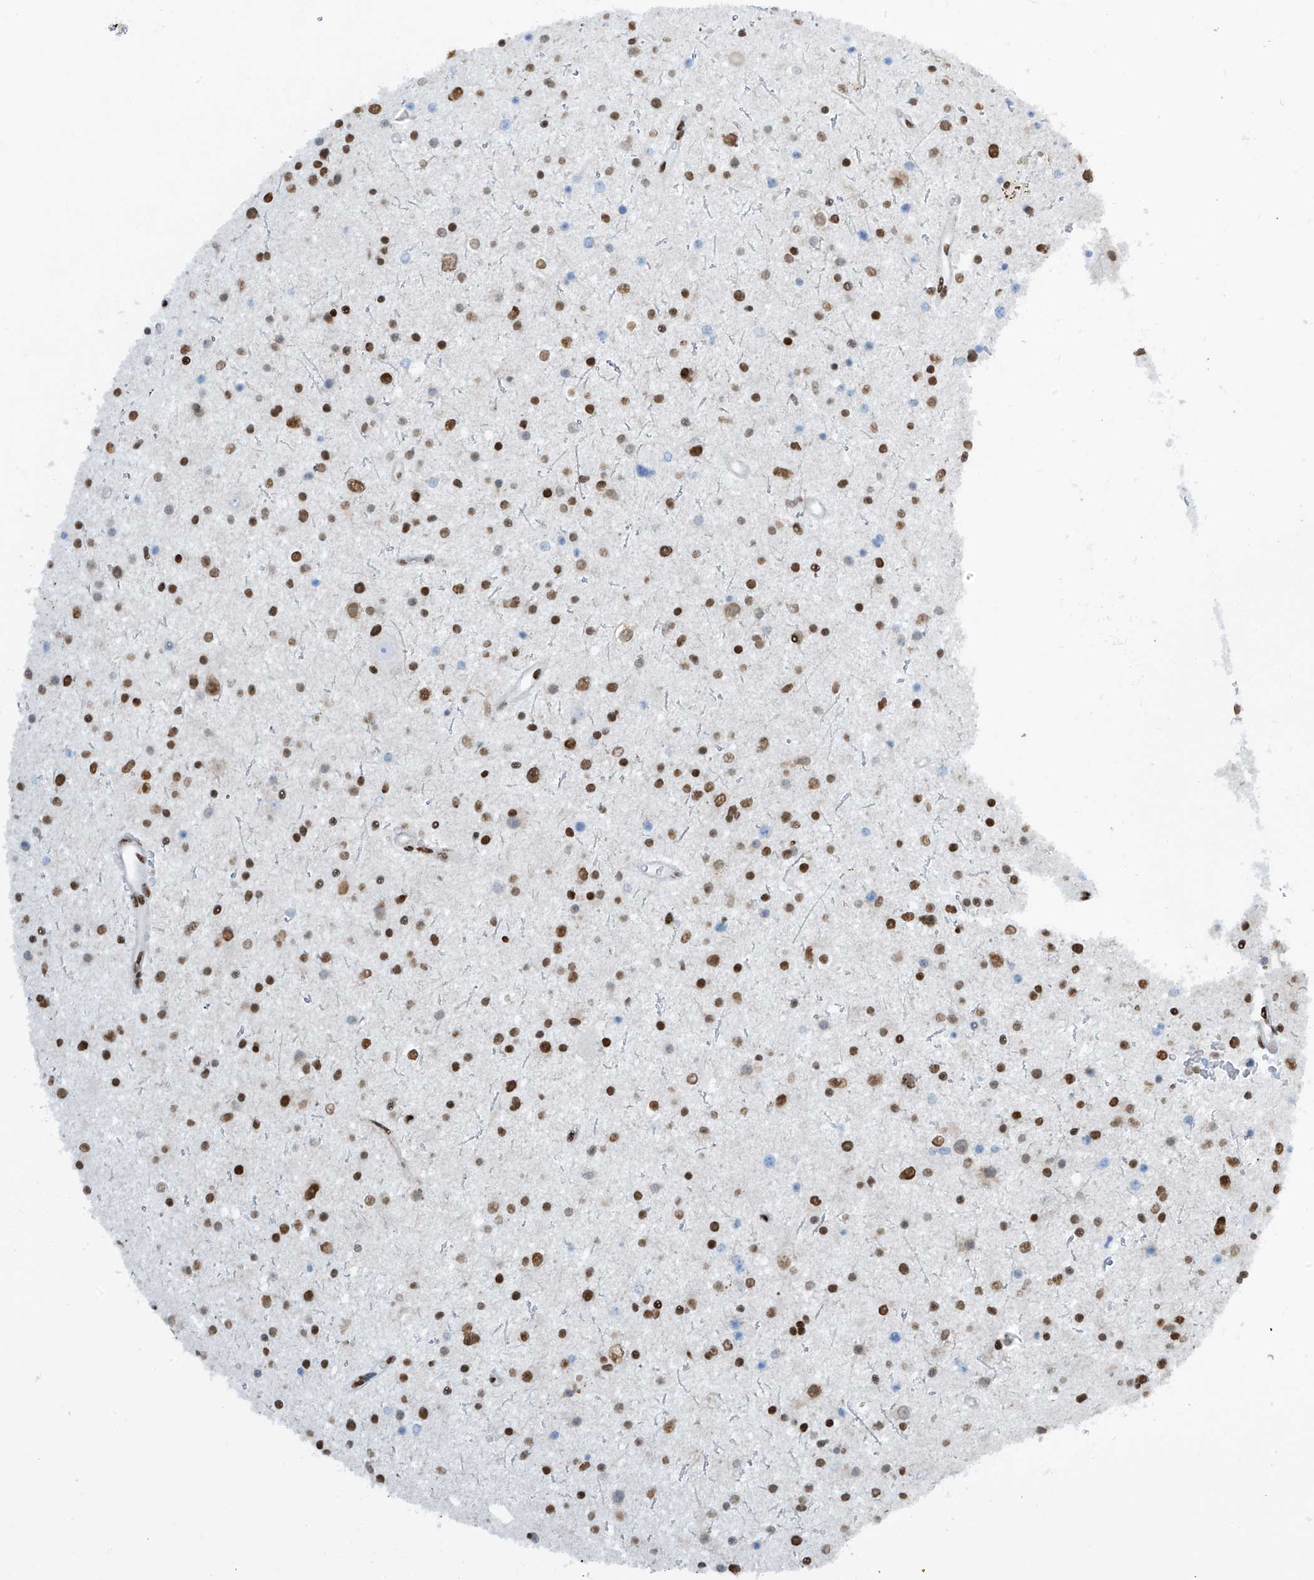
{"staining": {"intensity": "moderate", "quantity": "25%-75%", "location": "nuclear"}, "tissue": "glioma", "cell_type": "Tumor cells", "image_type": "cancer", "snomed": [{"axis": "morphology", "description": "Glioma, malignant, Low grade"}, {"axis": "topography", "description": "Brain"}], "caption": "Malignant glioma (low-grade) was stained to show a protein in brown. There is medium levels of moderate nuclear positivity in approximately 25%-75% of tumor cells.", "gene": "PM20D2", "patient": {"sex": "female", "age": 37}}